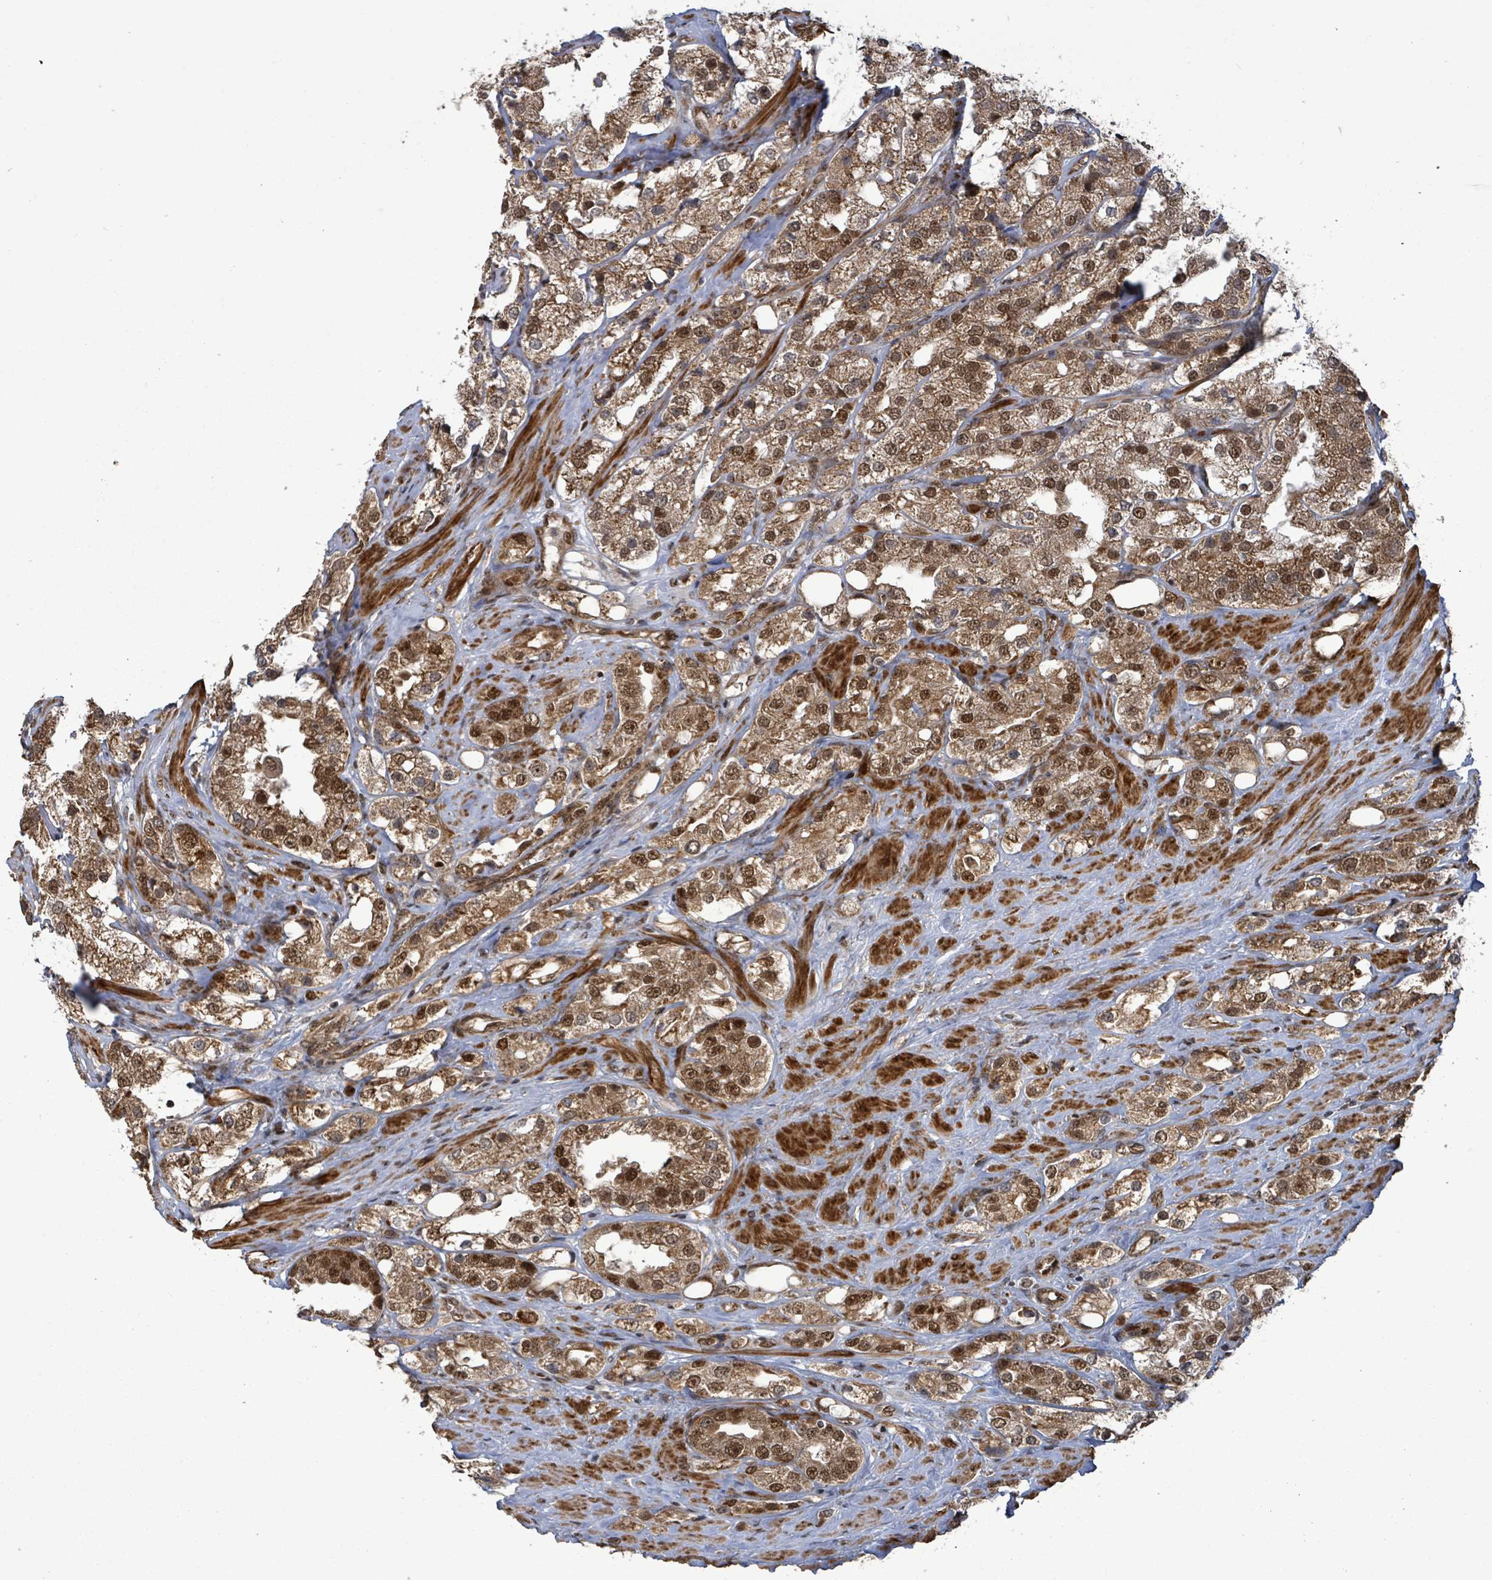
{"staining": {"intensity": "moderate", "quantity": ">75%", "location": "cytoplasmic/membranous,nuclear"}, "tissue": "prostate cancer", "cell_type": "Tumor cells", "image_type": "cancer", "snomed": [{"axis": "morphology", "description": "Adenocarcinoma, NOS"}, {"axis": "topography", "description": "Prostate"}], "caption": "There is medium levels of moderate cytoplasmic/membranous and nuclear expression in tumor cells of adenocarcinoma (prostate), as demonstrated by immunohistochemical staining (brown color).", "gene": "PATZ1", "patient": {"sex": "male", "age": 79}}